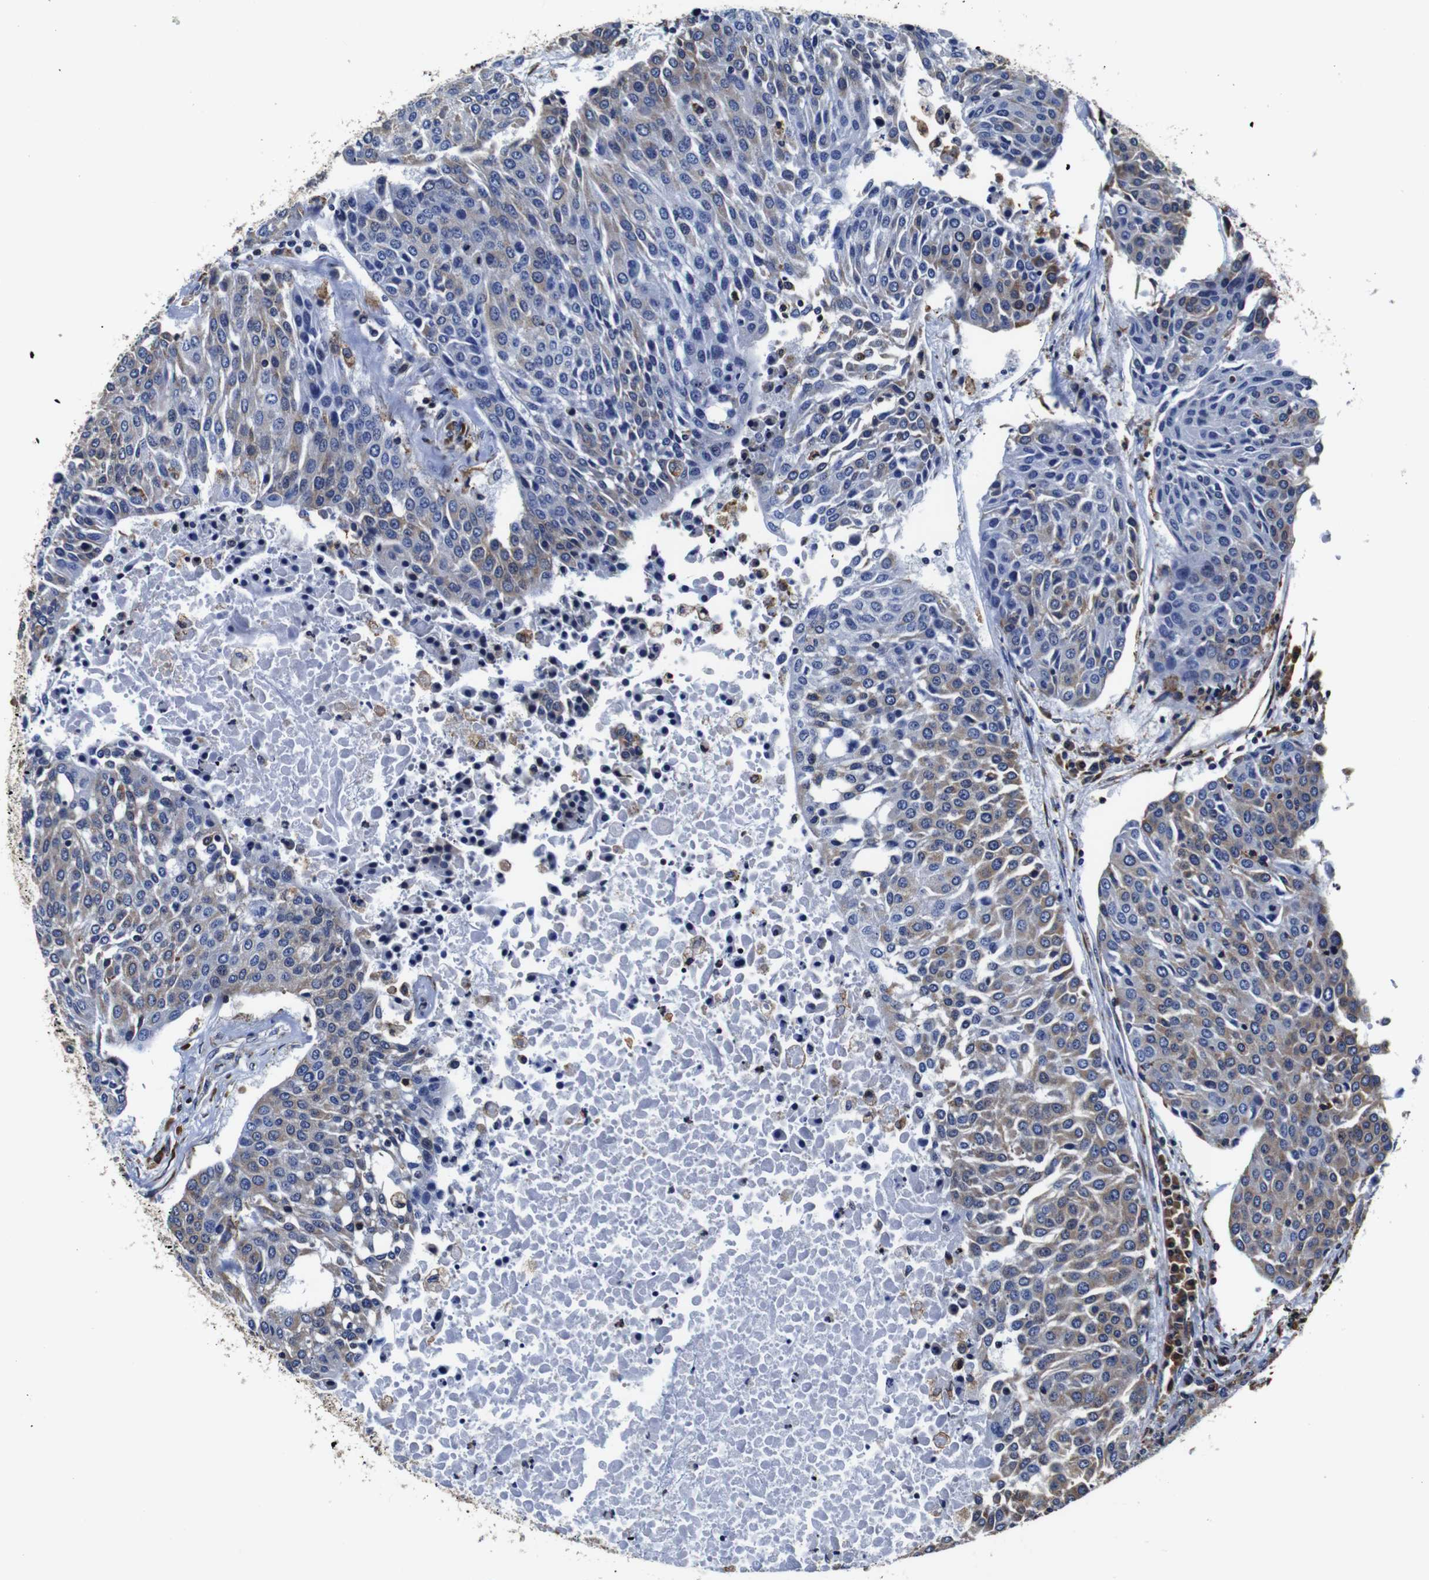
{"staining": {"intensity": "moderate", "quantity": "<25%", "location": "cytoplasmic/membranous"}, "tissue": "urothelial cancer", "cell_type": "Tumor cells", "image_type": "cancer", "snomed": [{"axis": "morphology", "description": "Urothelial carcinoma, High grade"}, {"axis": "topography", "description": "Urinary bladder"}], "caption": "Human urothelial cancer stained with a protein marker shows moderate staining in tumor cells.", "gene": "PPIB", "patient": {"sex": "female", "age": 85}}